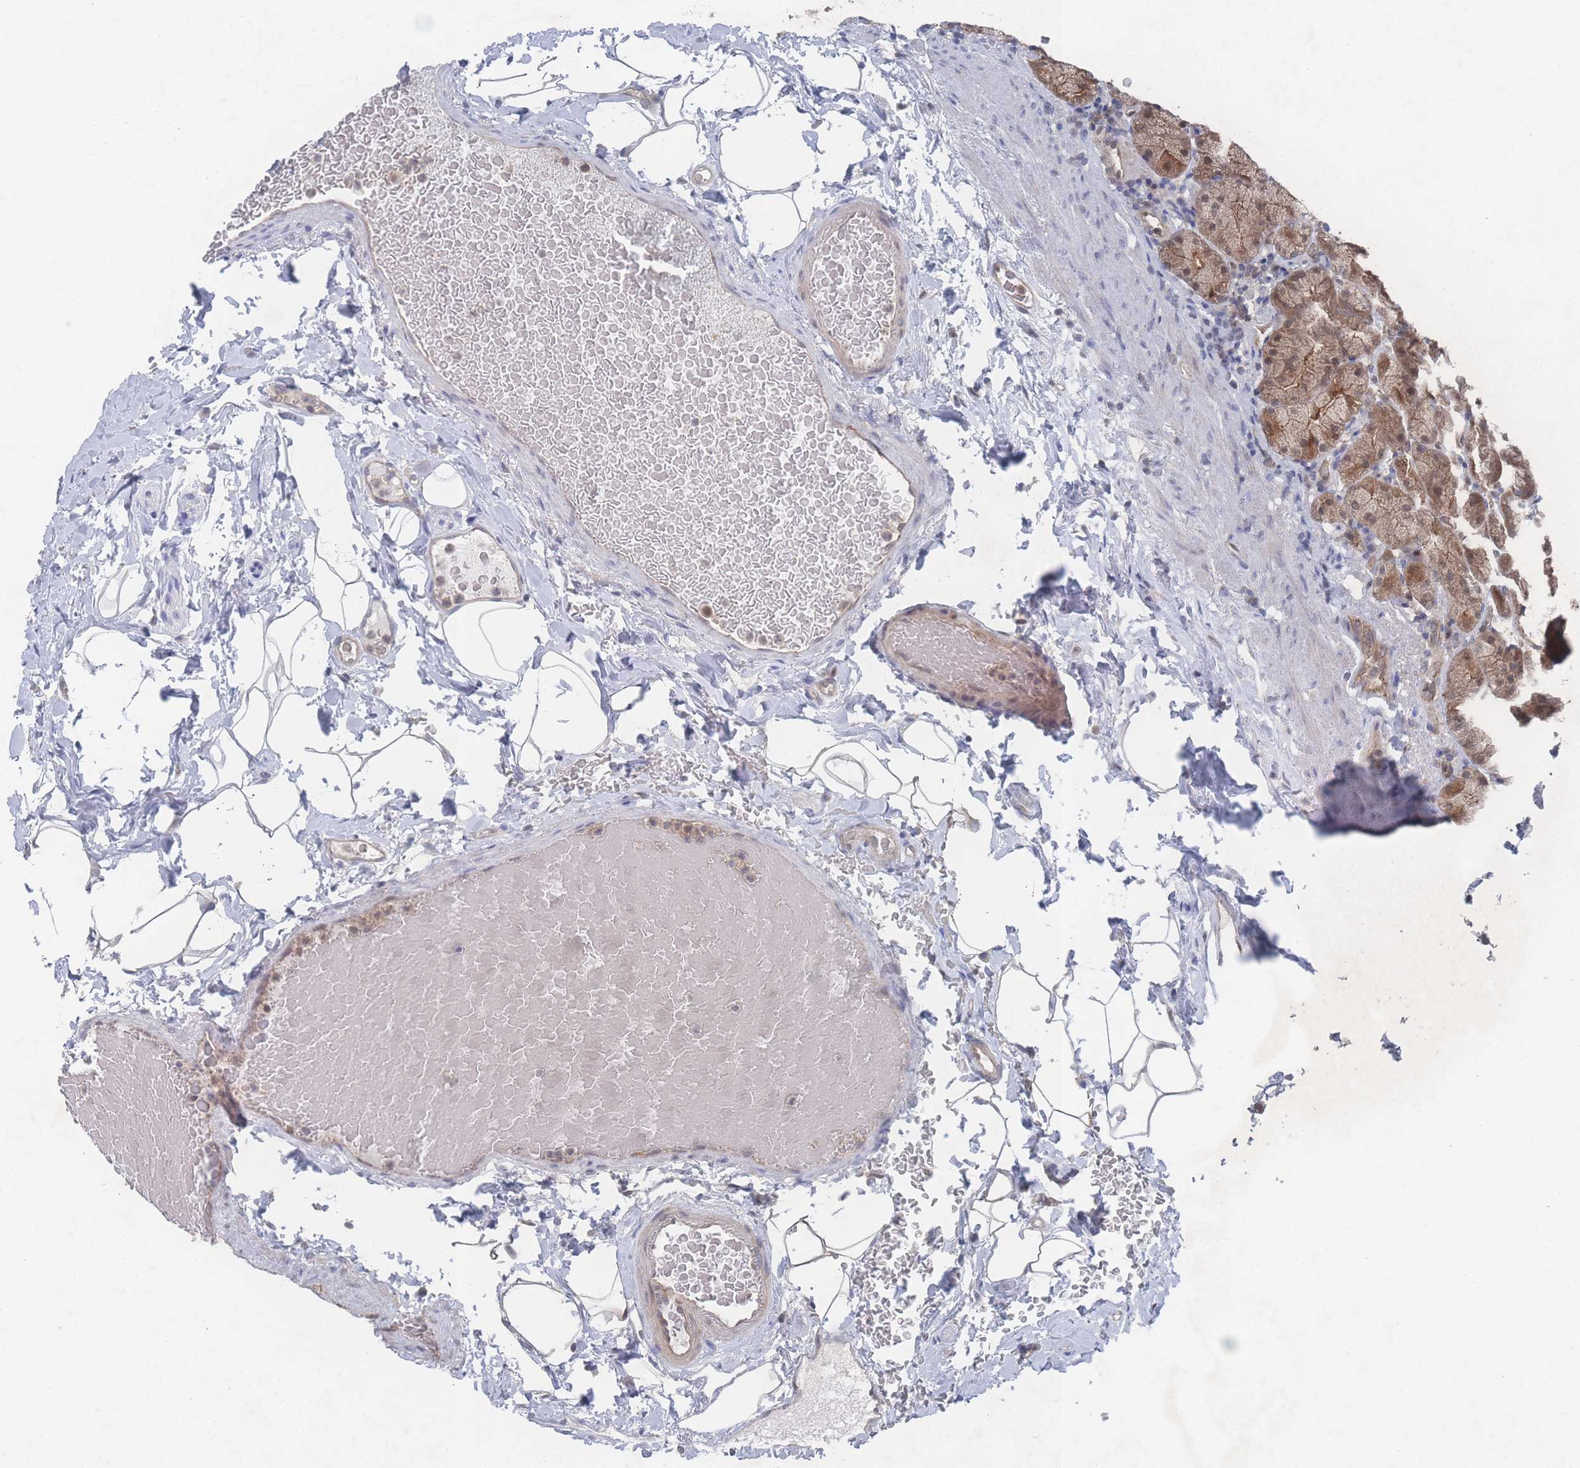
{"staining": {"intensity": "moderate", "quantity": ">75%", "location": "cytoplasmic/membranous,nuclear"}, "tissue": "stomach", "cell_type": "Glandular cells", "image_type": "normal", "snomed": [{"axis": "morphology", "description": "Normal tissue, NOS"}, {"axis": "topography", "description": "Stomach, upper"}, {"axis": "topography", "description": "Stomach"}], "caption": "A medium amount of moderate cytoplasmic/membranous,nuclear expression is seen in approximately >75% of glandular cells in normal stomach.", "gene": "PSMA1", "patient": {"sex": "male", "age": 68}}